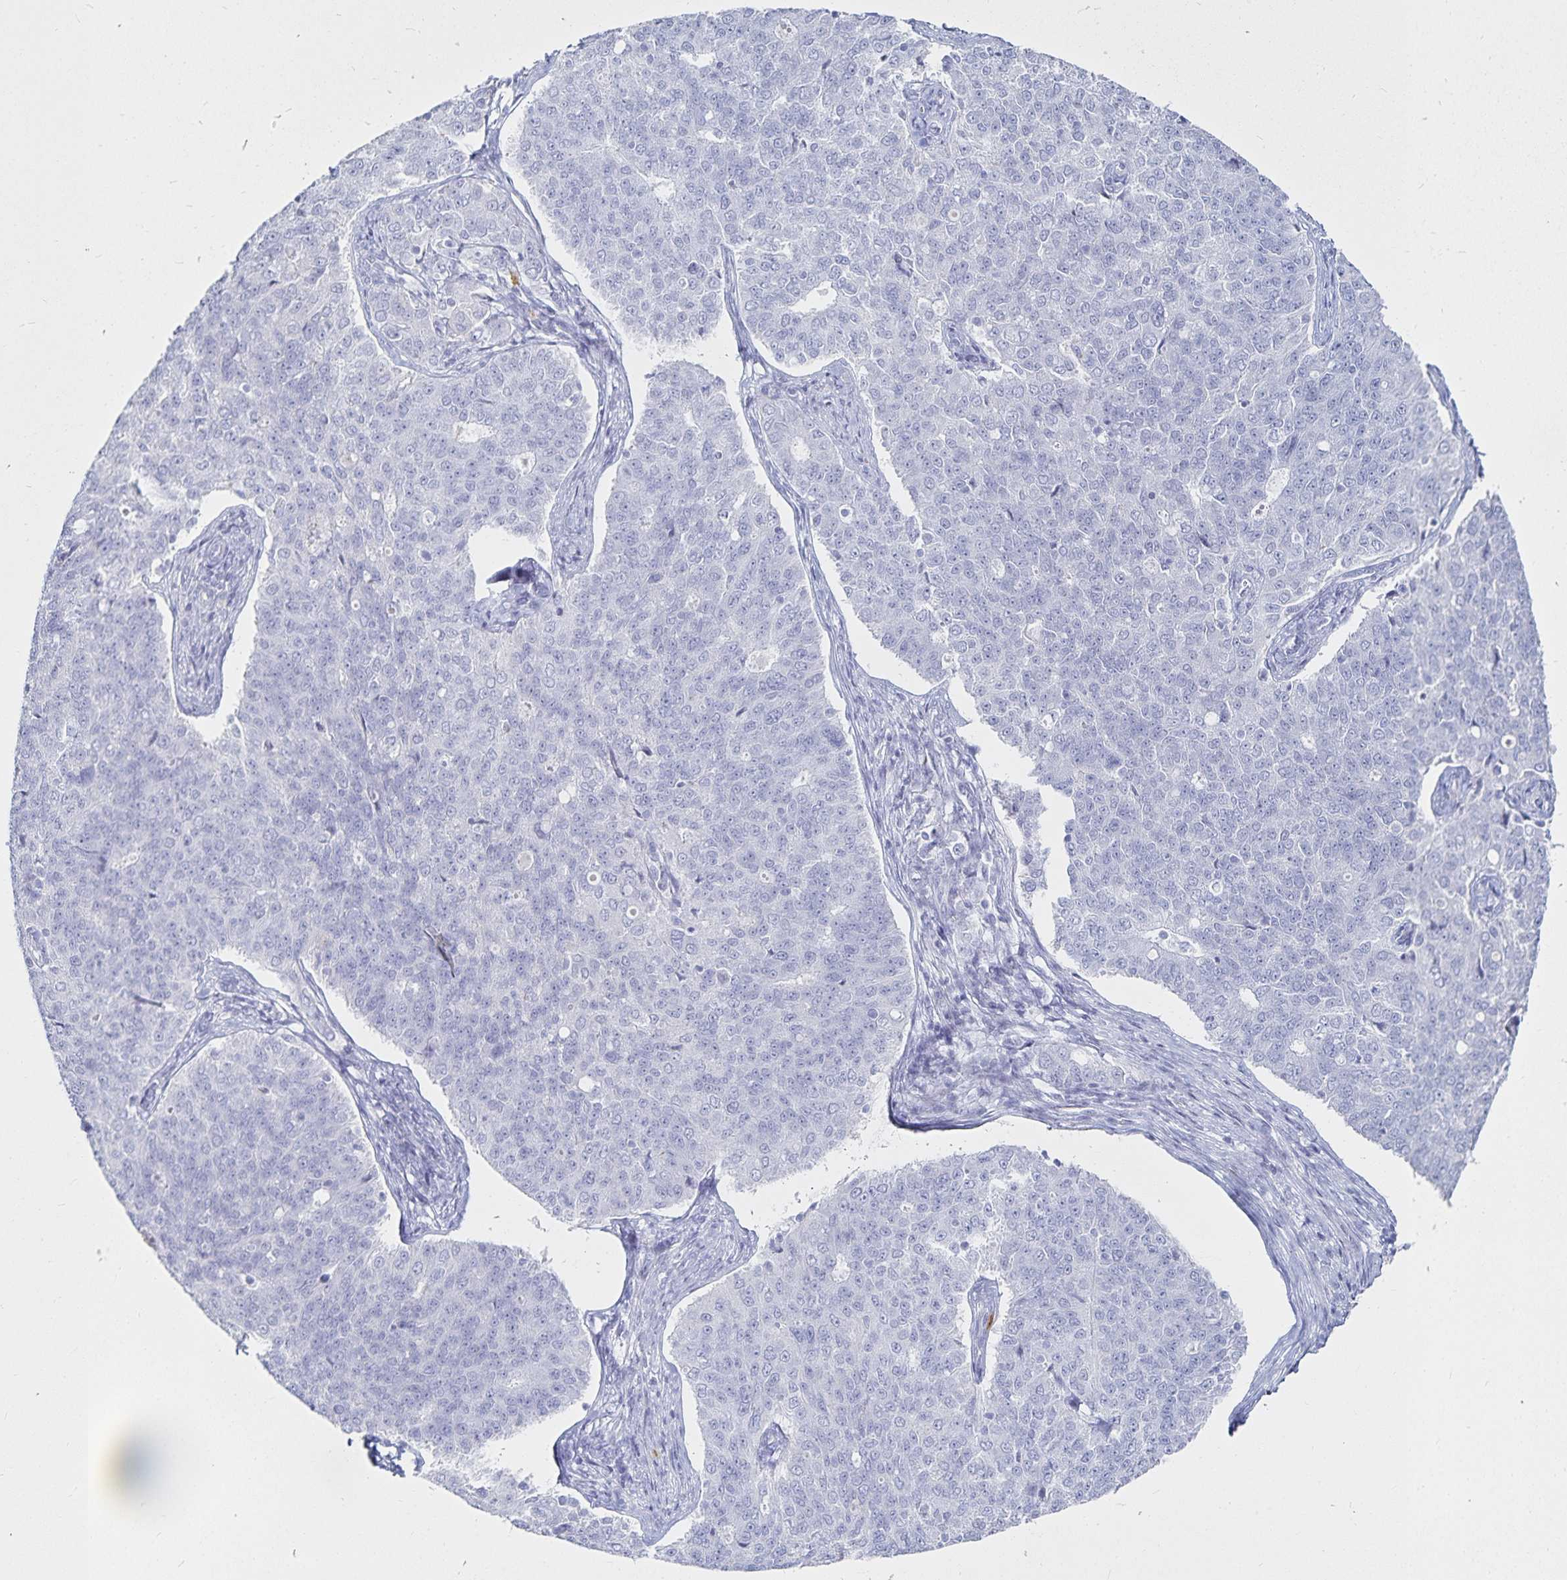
{"staining": {"intensity": "negative", "quantity": "none", "location": "none"}, "tissue": "endometrial cancer", "cell_type": "Tumor cells", "image_type": "cancer", "snomed": [{"axis": "morphology", "description": "Adenocarcinoma, NOS"}, {"axis": "topography", "description": "Endometrium"}], "caption": "Tumor cells show no significant protein positivity in endometrial cancer (adenocarcinoma).", "gene": "TNIP1", "patient": {"sex": "female", "age": 43}}